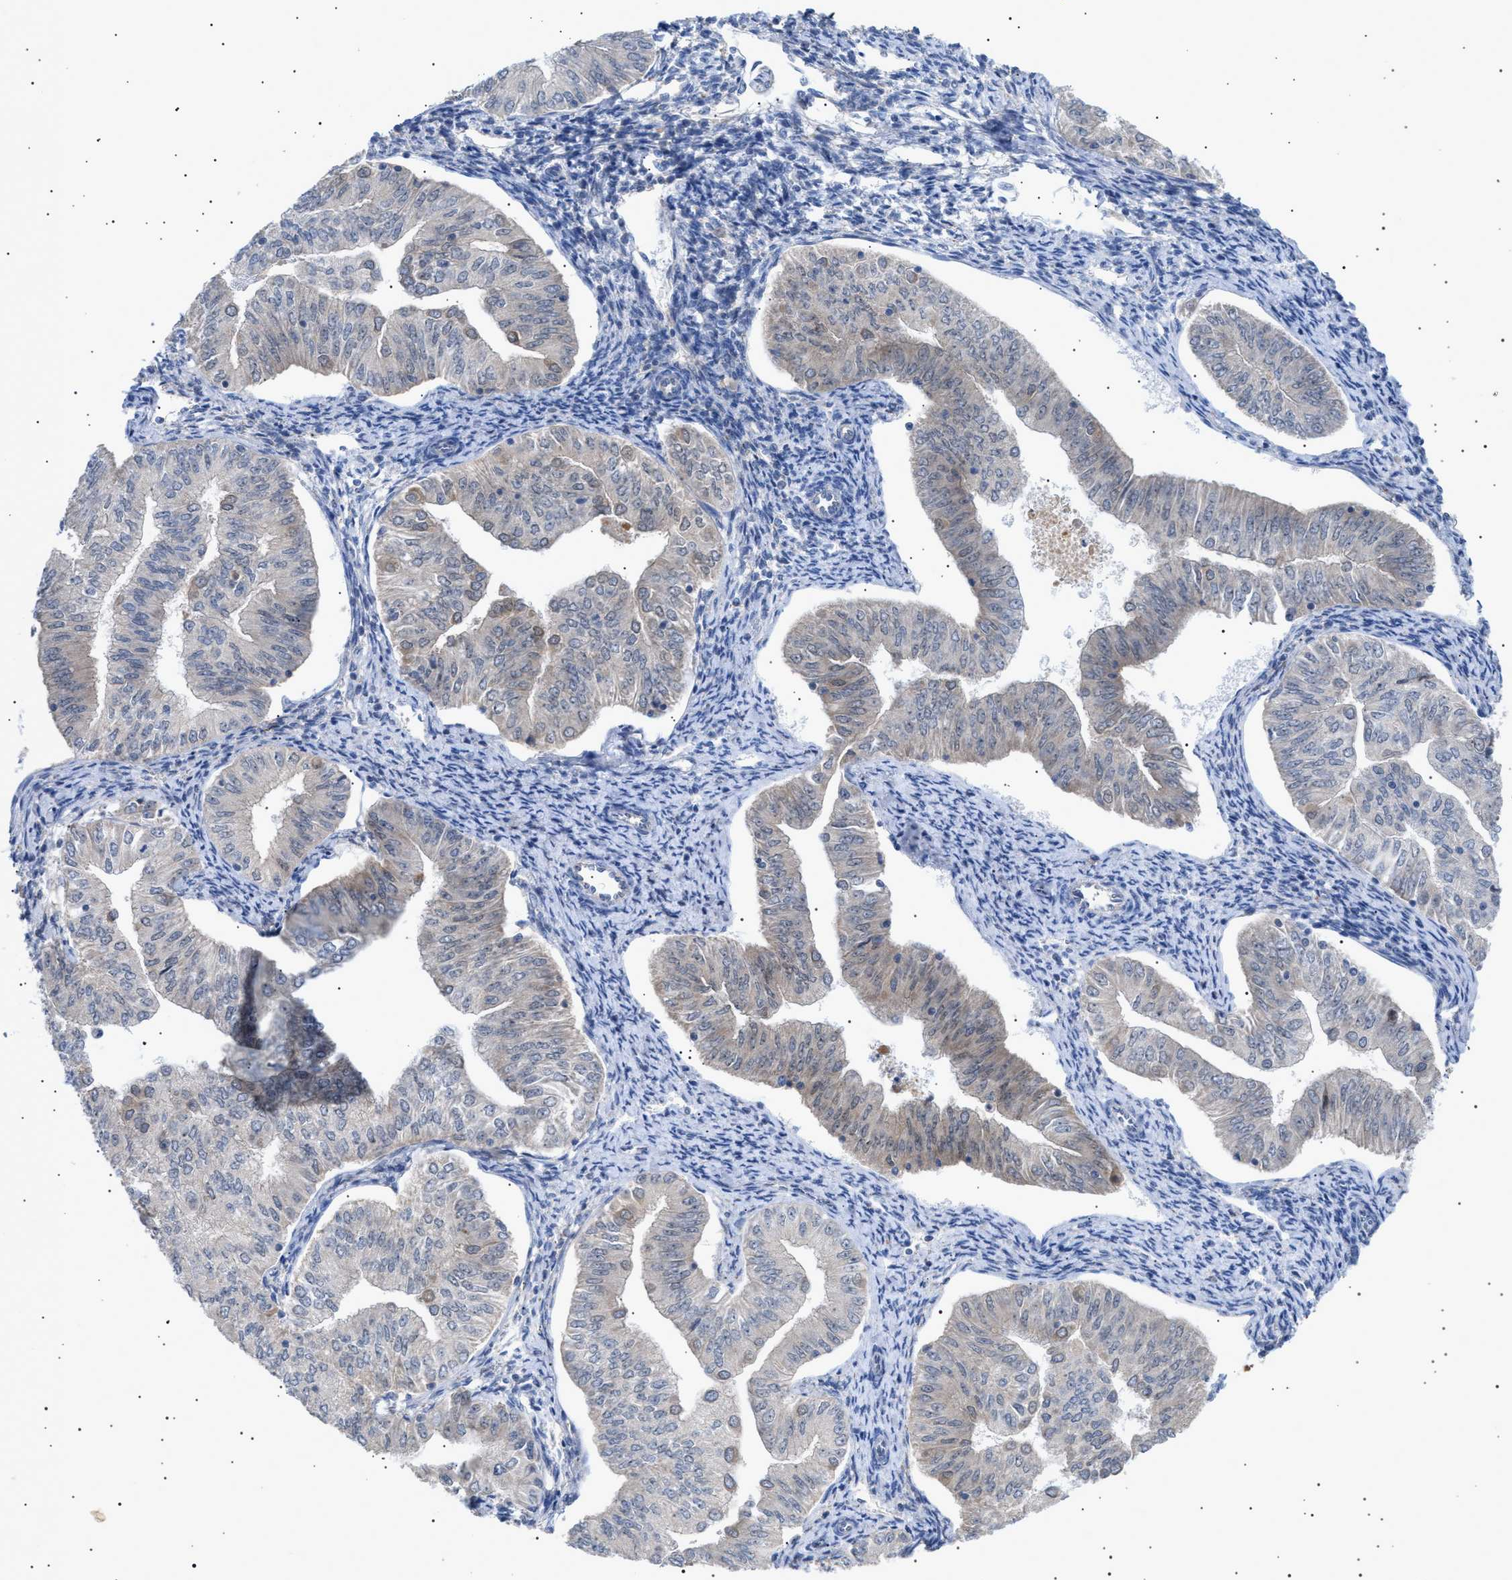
{"staining": {"intensity": "weak", "quantity": "<25%", "location": "cytoplasmic/membranous"}, "tissue": "endometrial cancer", "cell_type": "Tumor cells", "image_type": "cancer", "snomed": [{"axis": "morphology", "description": "Normal tissue, NOS"}, {"axis": "morphology", "description": "Adenocarcinoma, NOS"}, {"axis": "topography", "description": "Endometrium"}], "caption": "Tumor cells are negative for brown protein staining in endometrial cancer.", "gene": "SIRT5", "patient": {"sex": "female", "age": 53}}